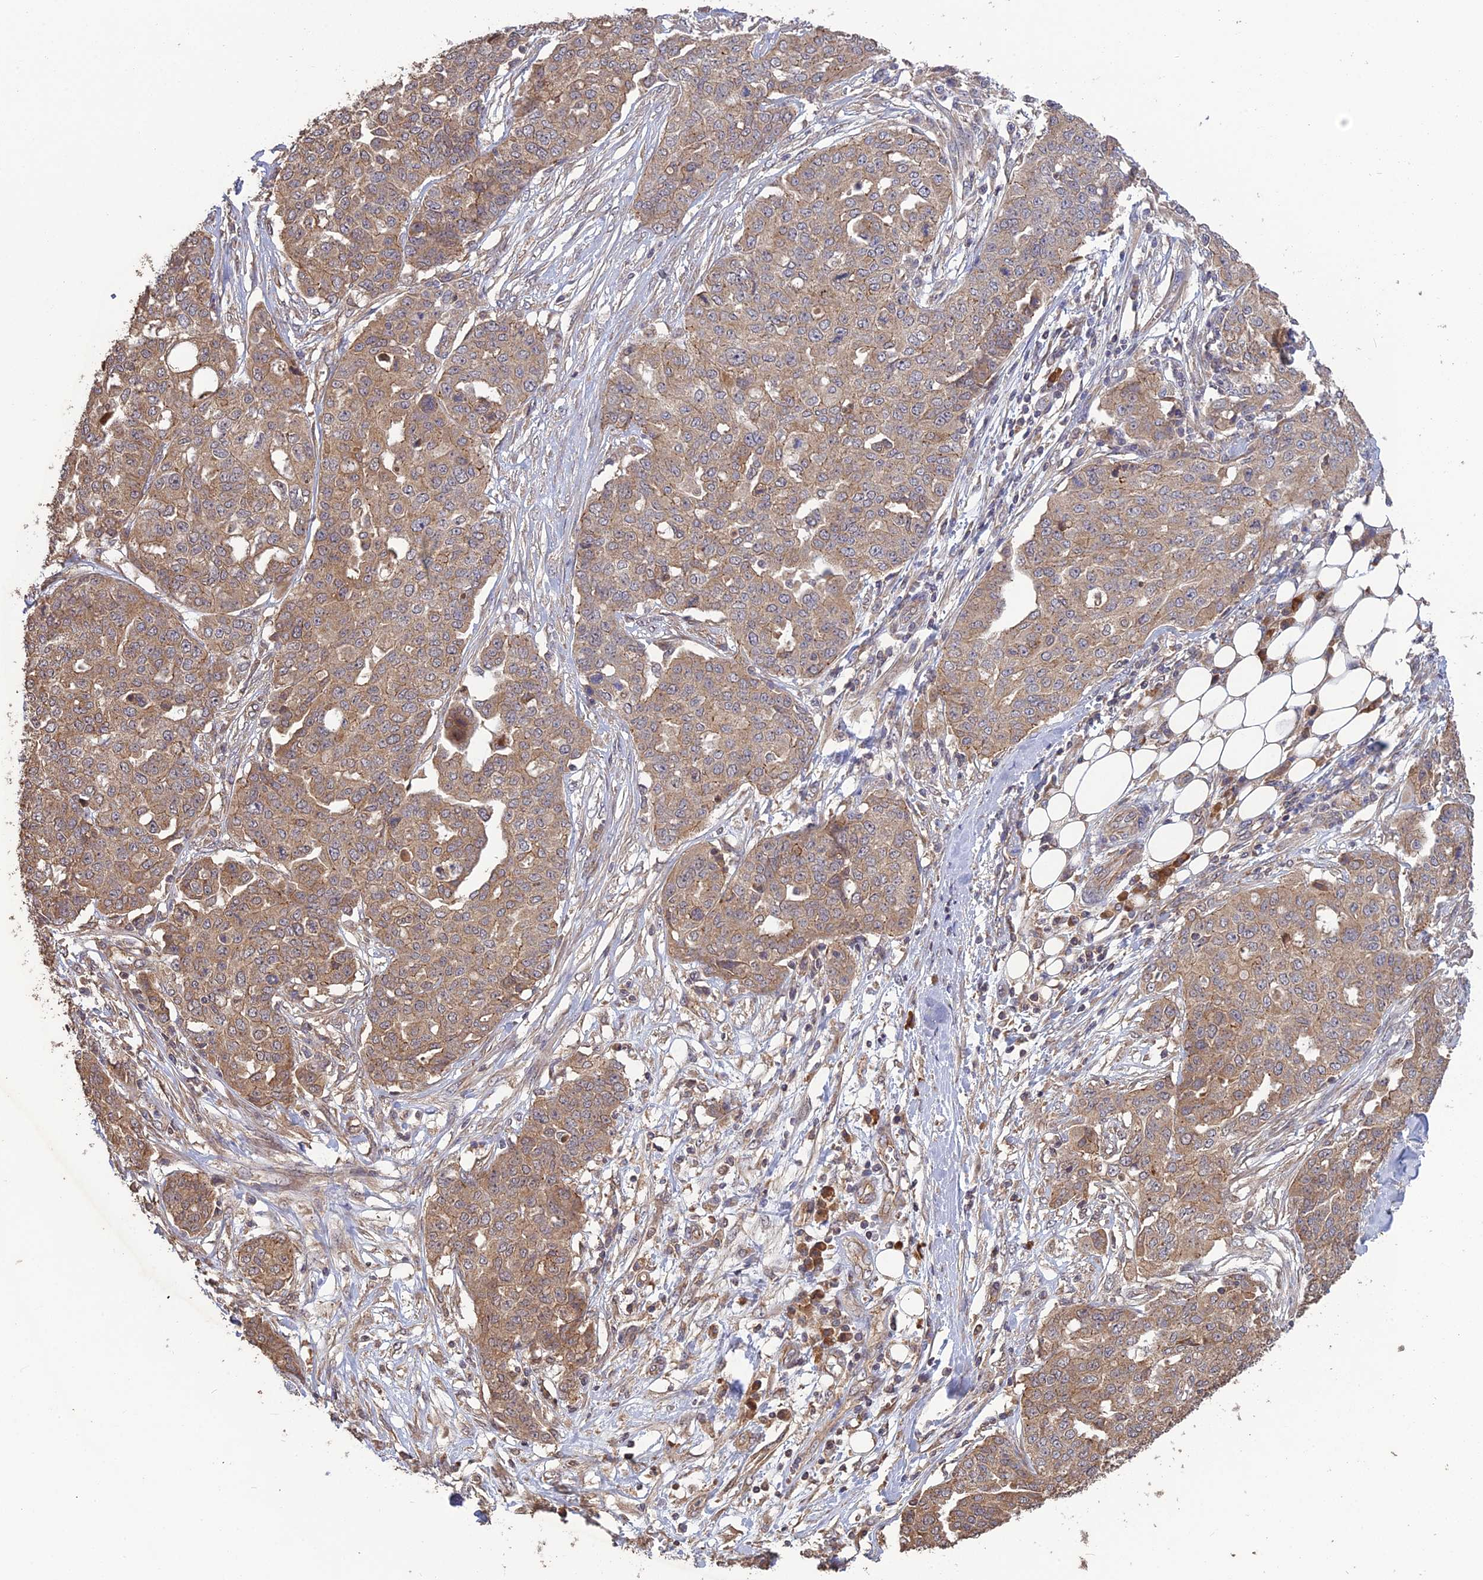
{"staining": {"intensity": "moderate", "quantity": "25%-75%", "location": "cytoplasmic/membranous"}, "tissue": "ovarian cancer", "cell_type": "Tumor cells", "image_type": "cancer", "snomed": [{"axis": "morphology", "description": "Cystadenocarcinoma, serous, NOS"}, {"axis": "topography", "description": "Soft tissue"}, {"axis": "topography", "description": "Ovary"}], "caption": "IHC of ovarian serous cystadenocarcinoma demonstrates medium levels of moderate cytoplasmic/membranous staining in about 25%-75% of tumor cells. (Brightfield microscopy of DAB IHC at high magnification).", "gene": "ARHGAP40", "patient": {"sex": "female", "age": 57}}